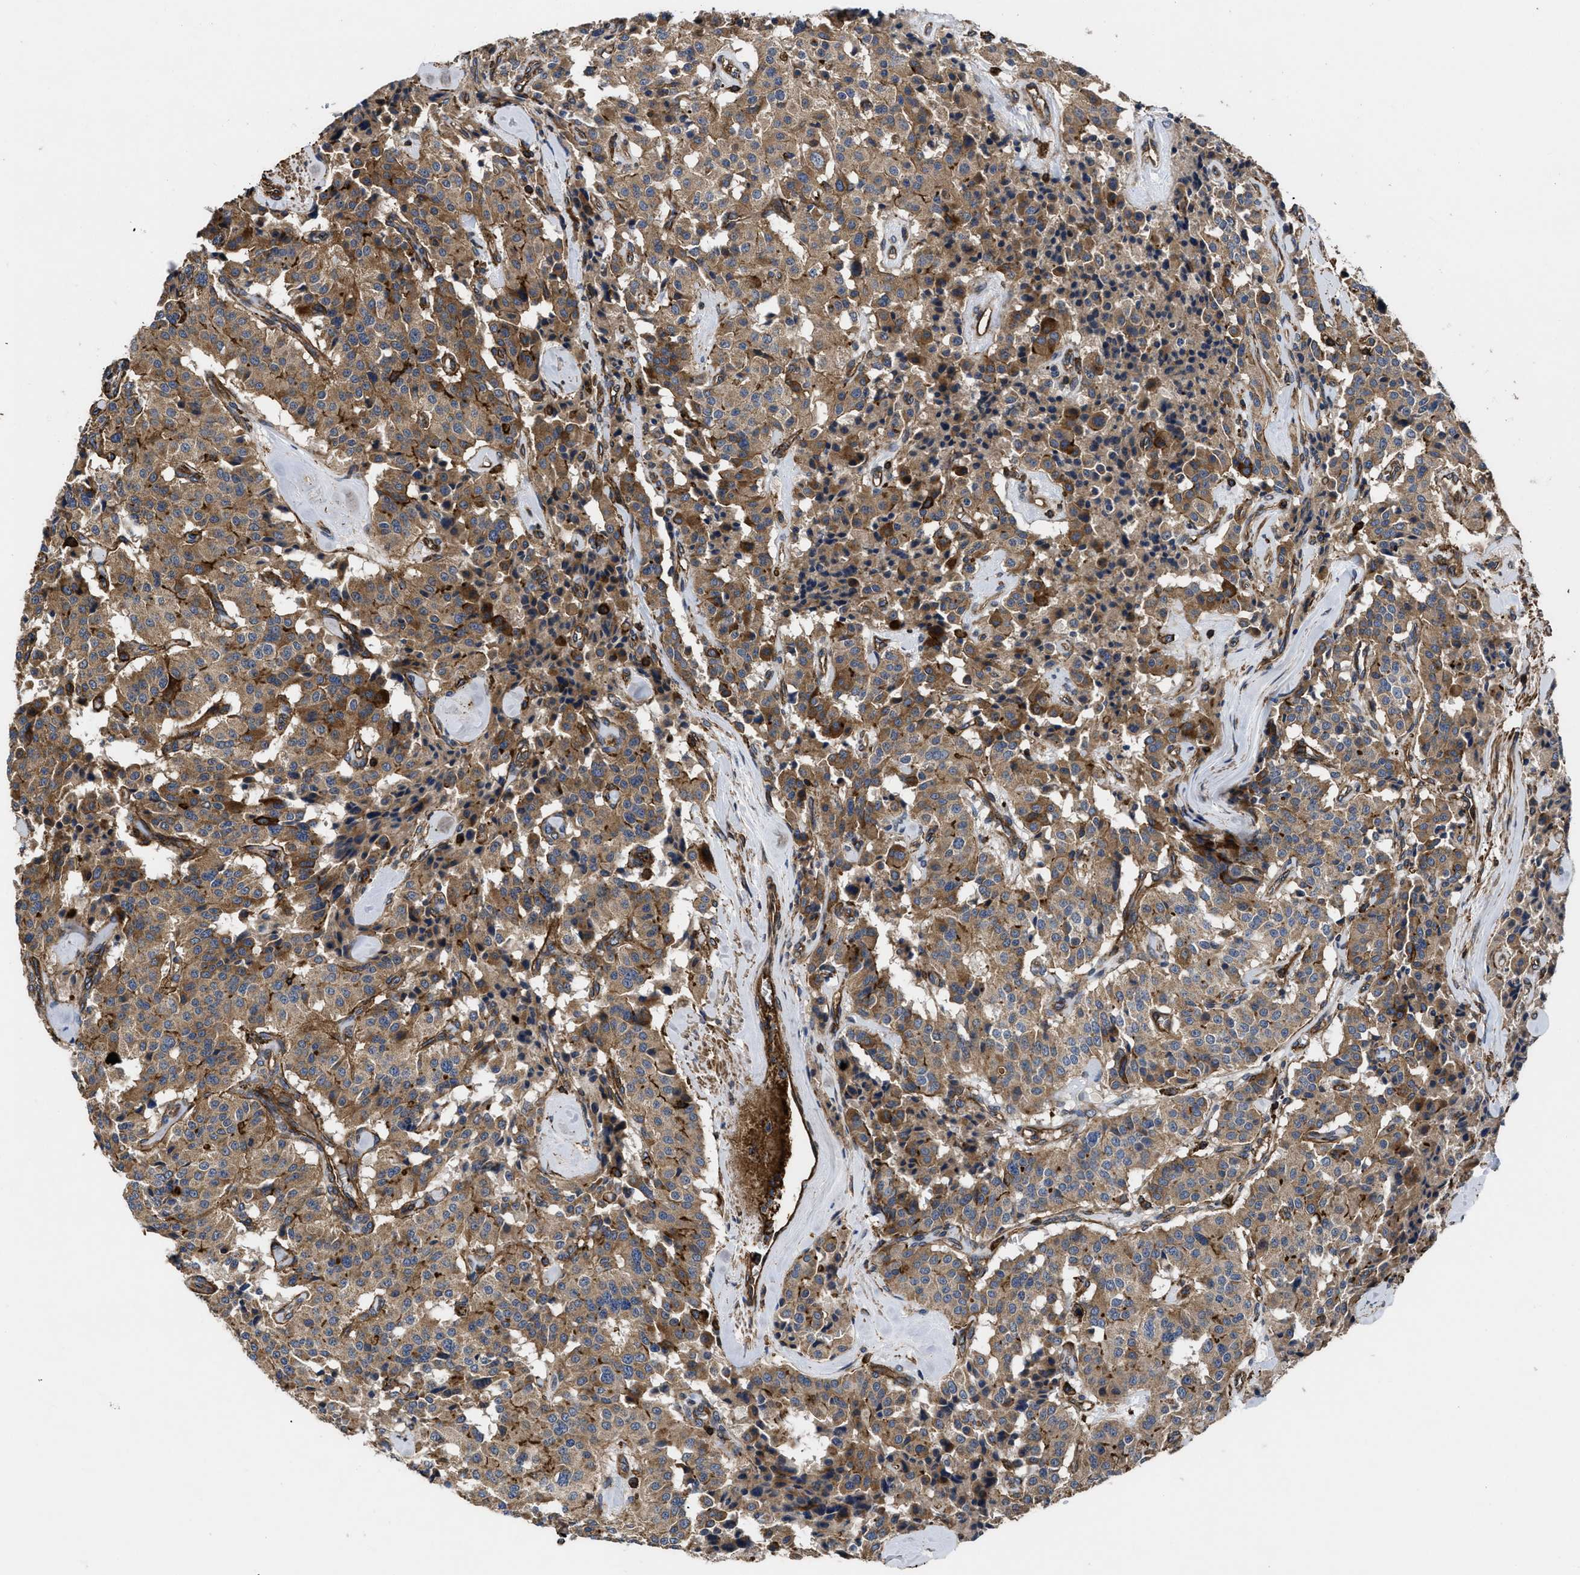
{"staining": {"intensity": "moderate", "quantity": ">75%", "location": "cytoplasmic/membranous"}, "tissue": "carcinoid", "cell_type": "Tumor cells", "image_type": "cancer", "snomed": [{"axis": "morphology", "description": "Carcinoid, malignant, NOS"}, {"axis": "topography", "description": "Lung"}], "caption": "IHC (DAB (3,3'-diaminobenzidine)) staining of human malignant carcinoid shows moderate cytoplasmic/membranous protein positivity in about >75% of tumor cells.", "gene": "SCUBE2", "patient": {"sex": "male", "age": 30}}